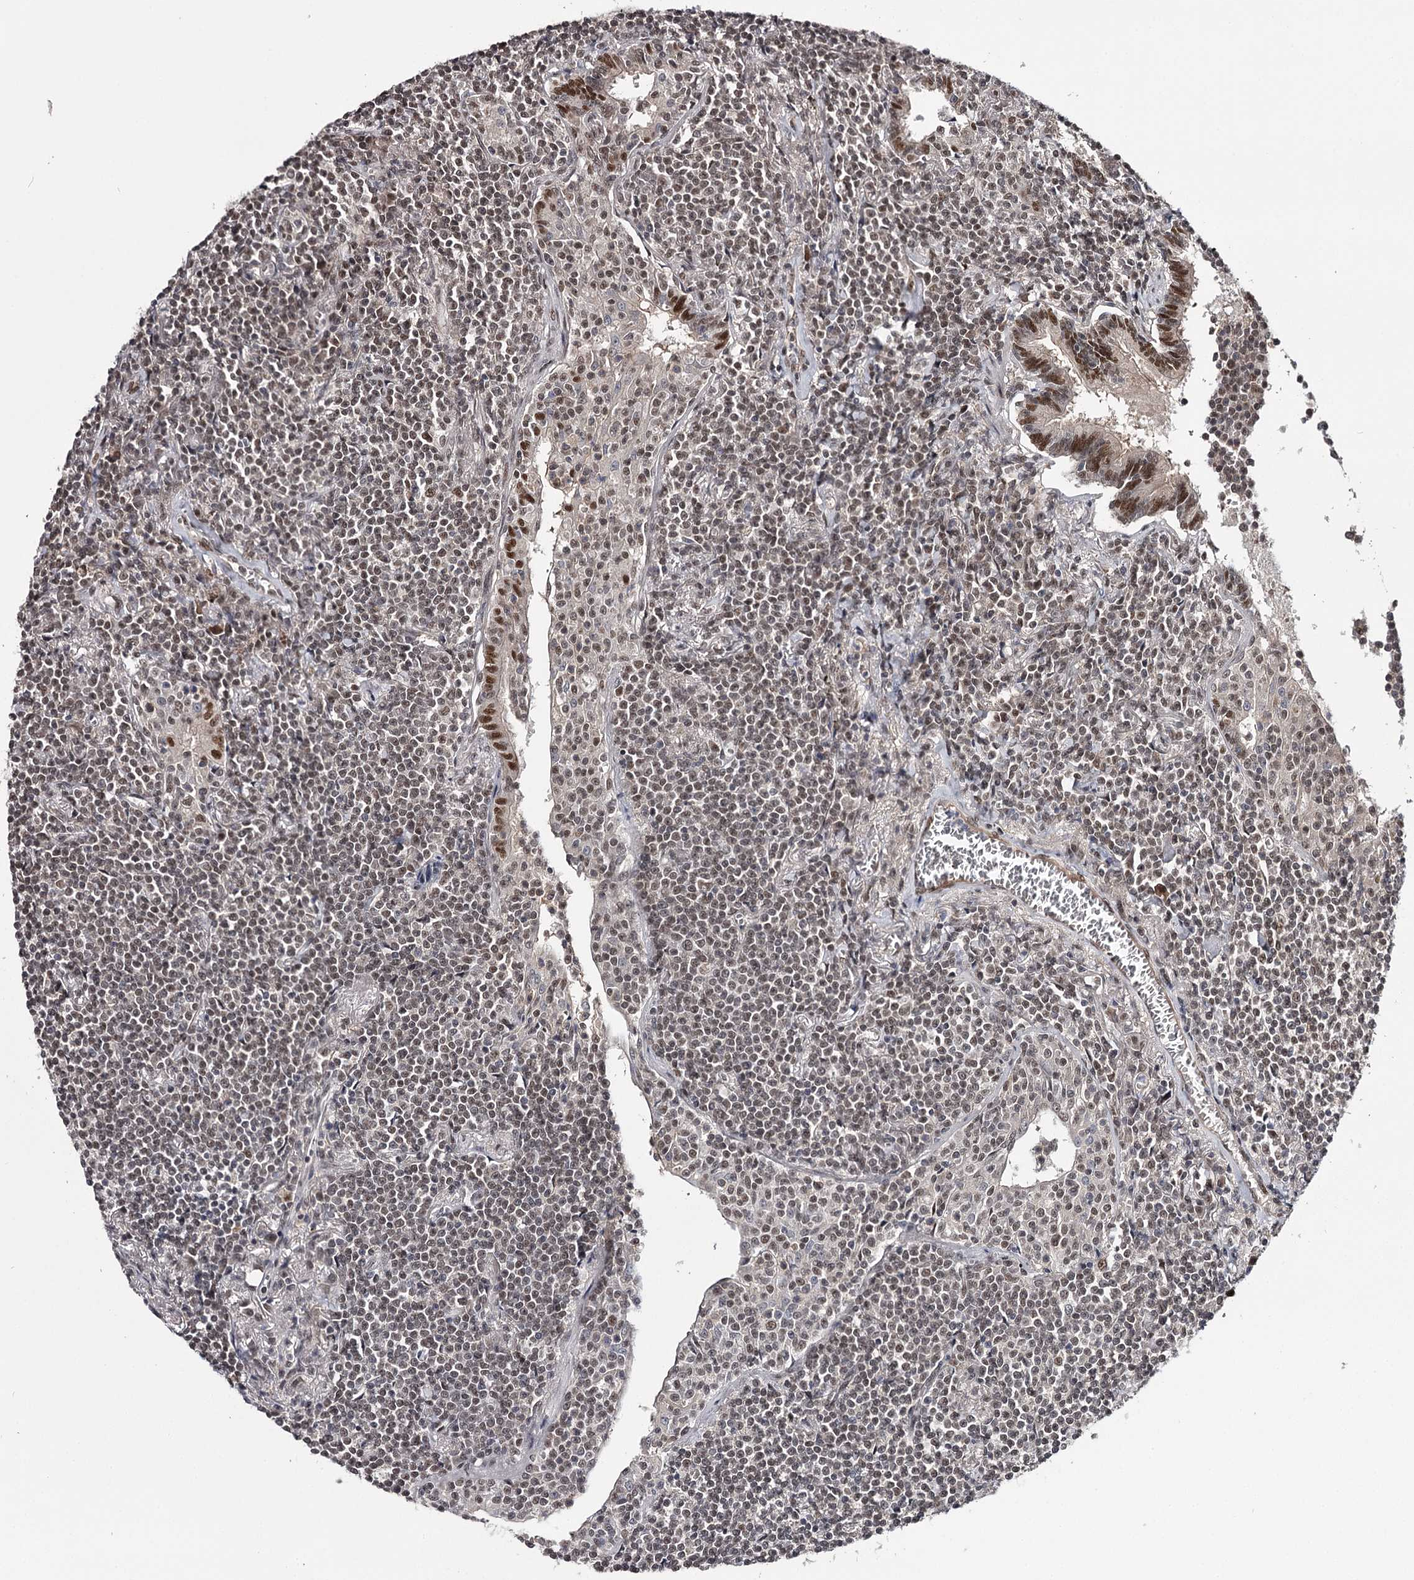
{"staining": {"intensity": "weak", "quantity": "25%-75%", "location": "nuclear"}, "tissue": "lymphoma", "cell_type": "Tumor cells", "image_type": "cancer", "snomed": [{"axis": "morphology", "description": "Malignant lymphoma, non-Hodgkin's type, Low grade"}, {"axis": "topography", "description": "Lung"}], "caption": "This photomicrograph exhibits immunohistochemistry staining of malignant lymphoma, non-Hodgkin's type (low-grade), with low weak nuclear positivity in approximately 25%-75% of tumor cells.", "gene": "TTC33", "patient": {"sex": "female", "age": 71}}